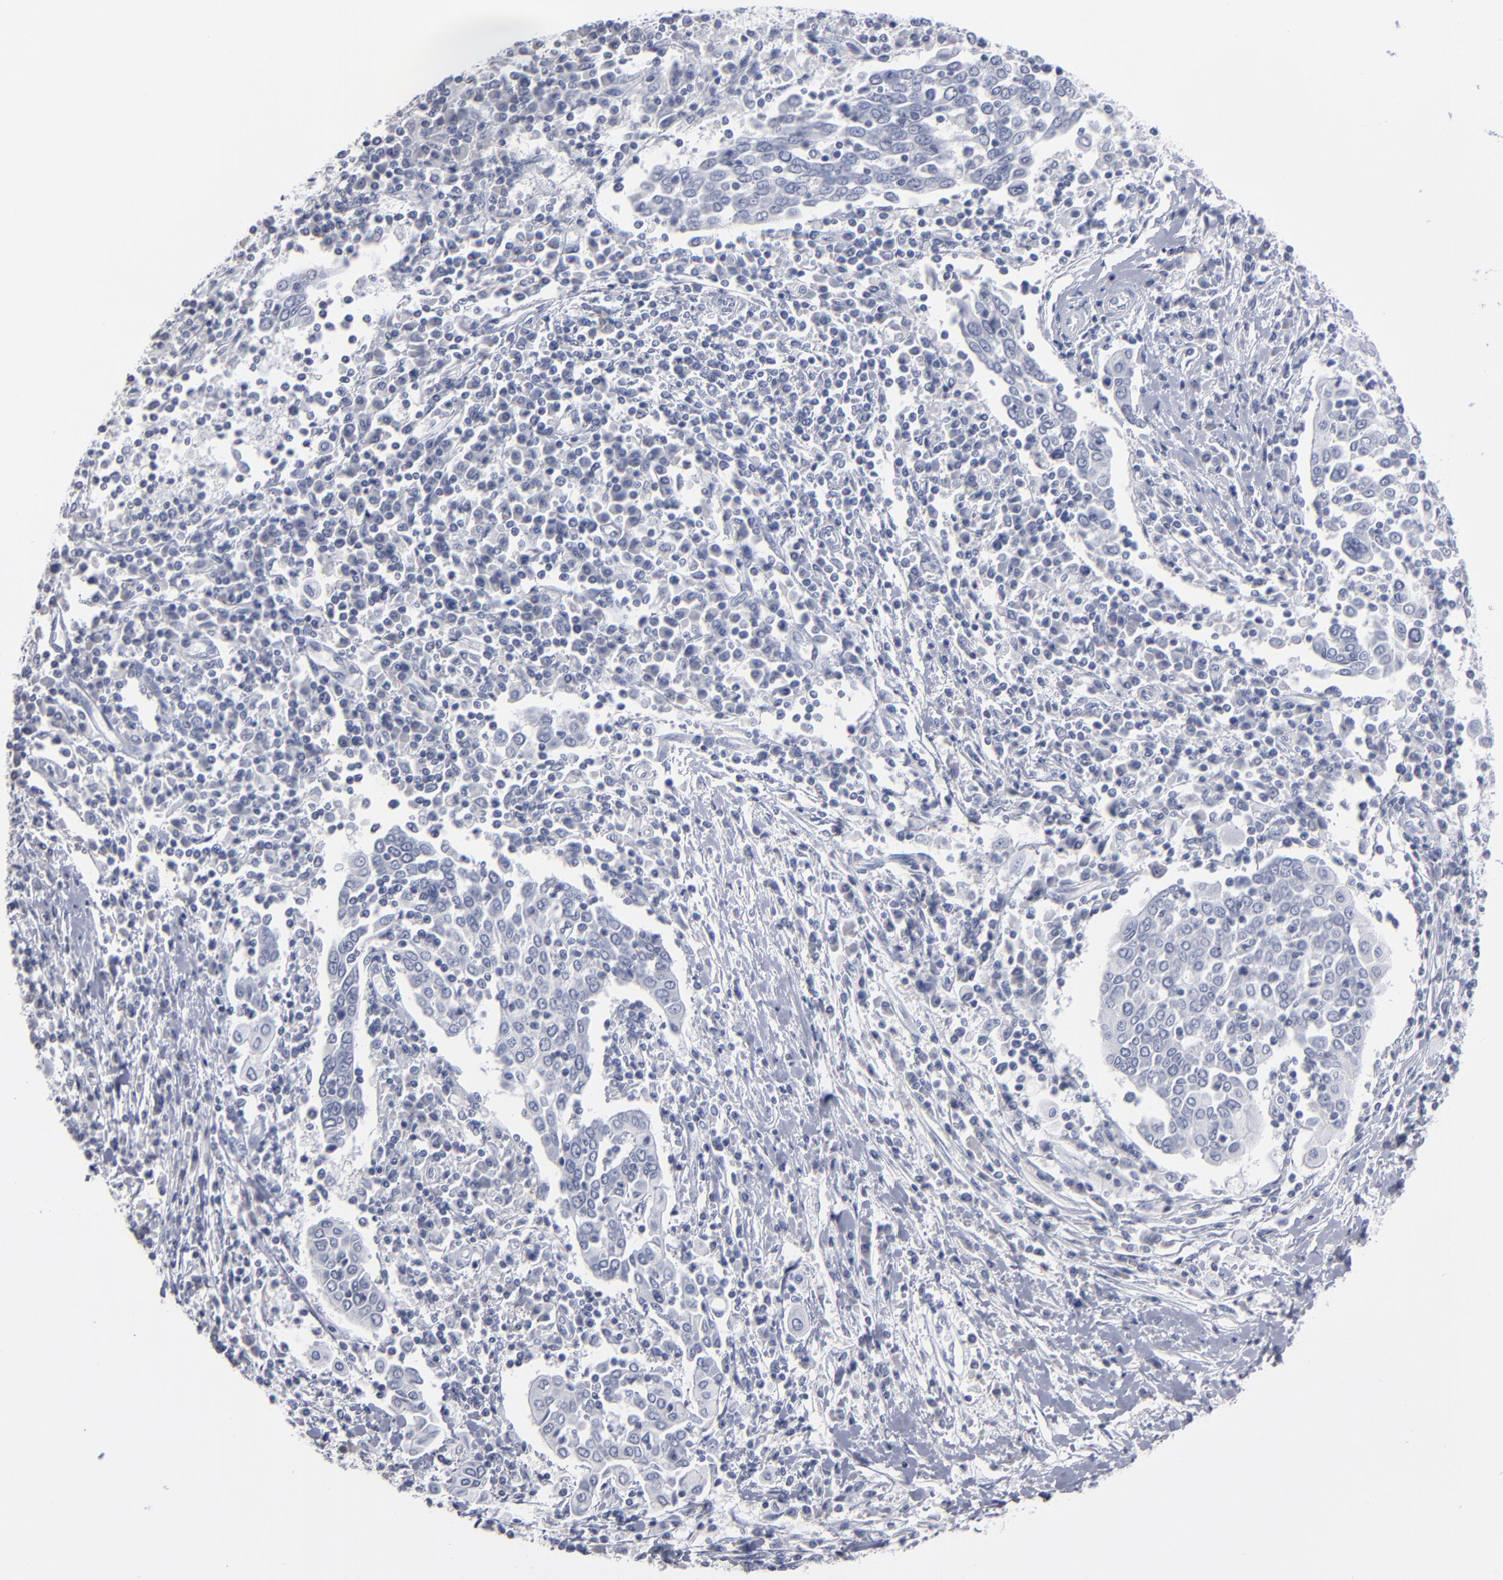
{"staining": {"intensity": "negative", "quantity": "none", "location": "none"}, "tissue": "cervical cancer", "cell_type": "Tumor cells", "image_type": "cancer", "snomed": [{"axis": "morphology", "description": "Squamous cell carcinoma, NOS"}, {"axis": "topography", "description": "Cervix"}], "caption": "The immunohistochemistry histopathology image has no significant staining in tumor cells of cervical cancer tissue. (Brightfield microscopy of DAB (3,3'-diaminobenzidine) immunohistochemistry at high magnification).", "gene": "RPH3A", "patient": {"sex": "female", "age": 40}}